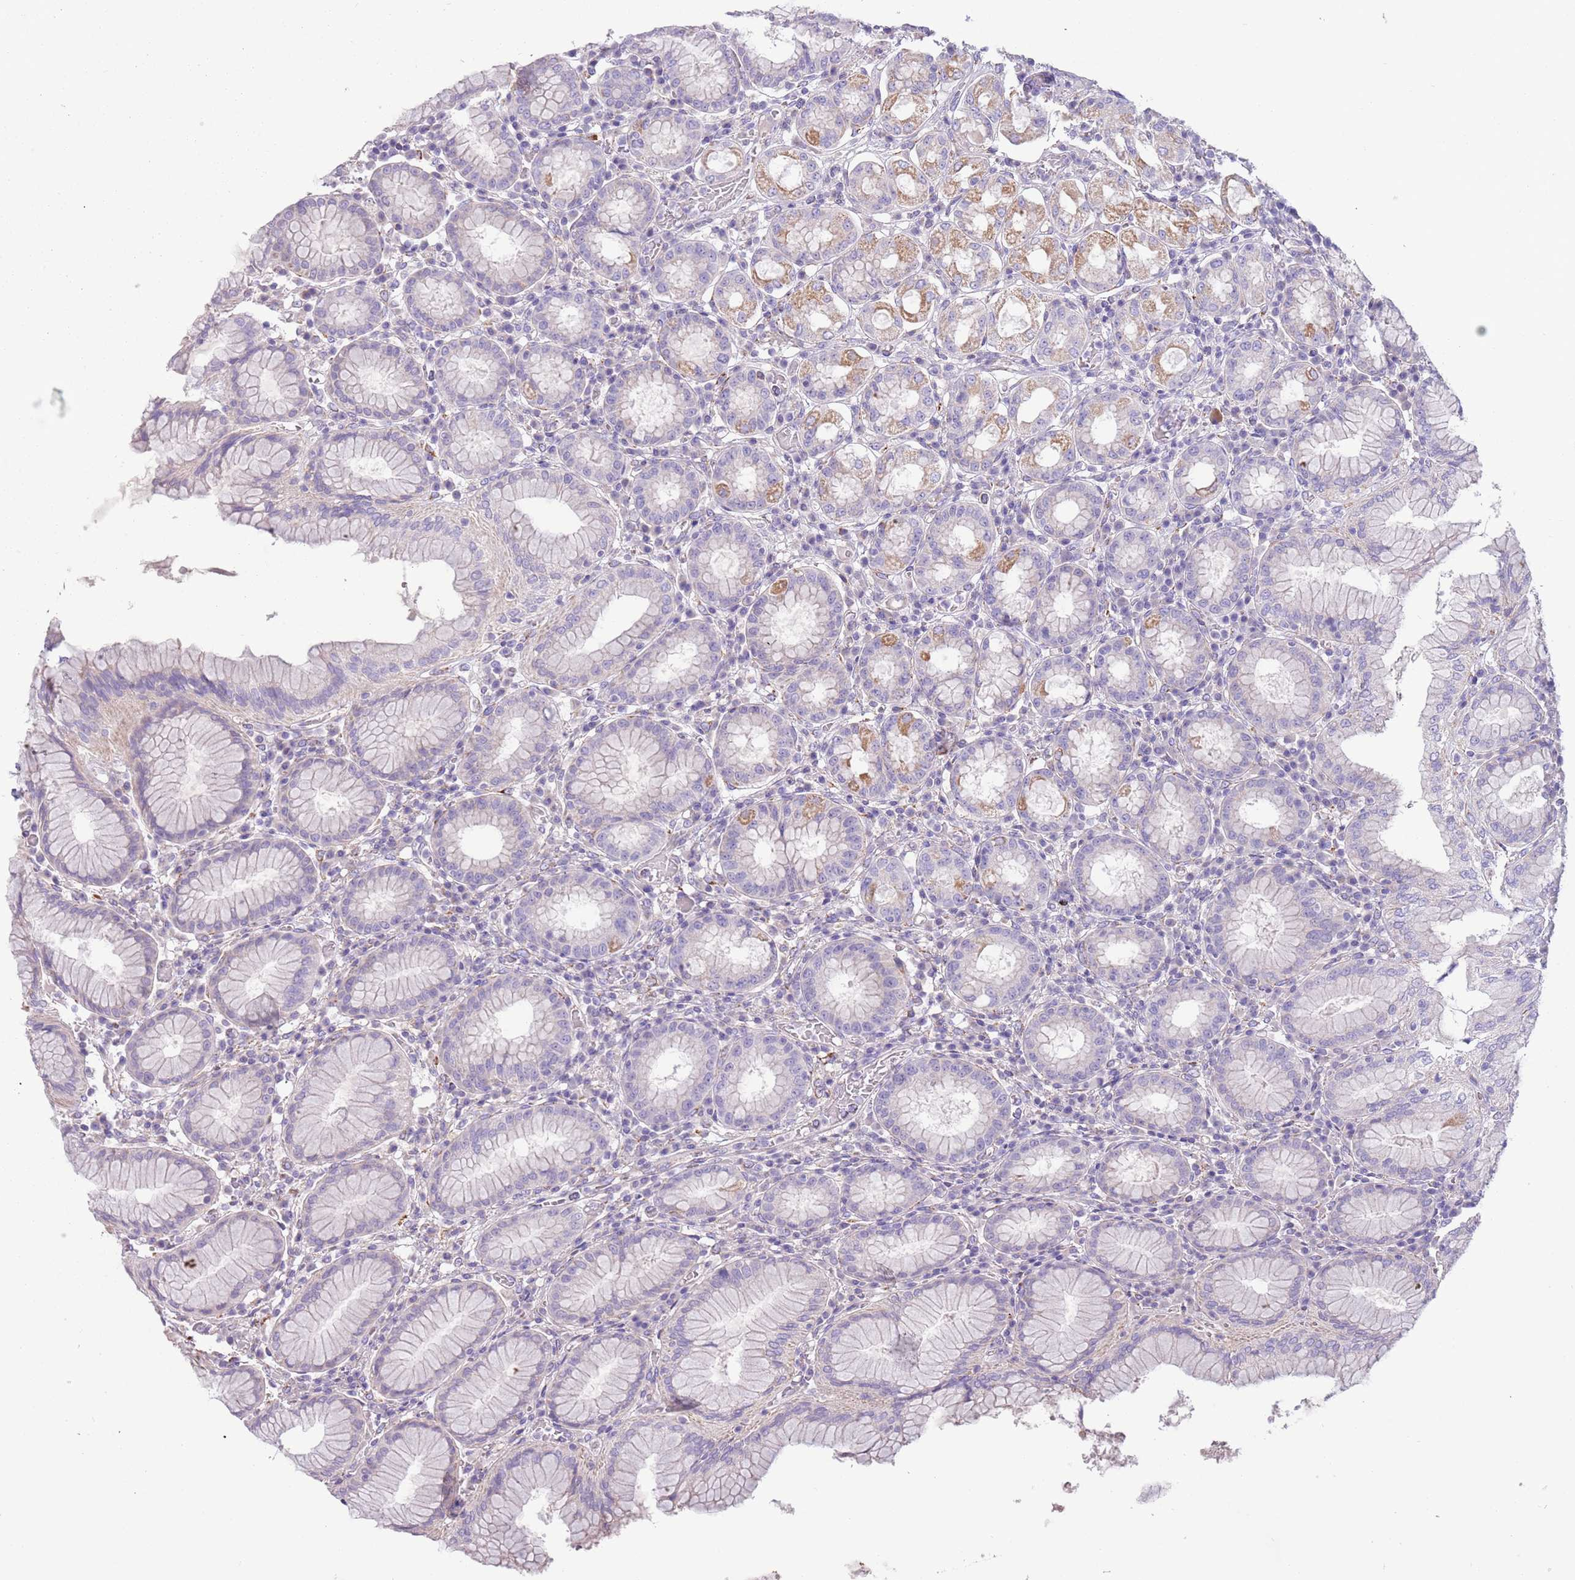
{"staining": {"intensity": "moderate", "quantity": "<25%", "location": "cytoplasmic/membranous"}, "tissue": "stomach", "cell_type": "Glandular cells", "image_type": "normal", "snomed": [{"axis": "morphology", "description": "Normal tissue, NOS"}, {"axis": "topography", "description": "Stomach"}, {"axis": "topography", "description": "Stomach, lower"}], "caption": "The image reveals staining of benign stomach, revealing moderate cytoplasmic/membranous protein expression (brown color) within glandular cells.", "gene": "RNF222", "patient": {"sex": "female", "age": 56}}